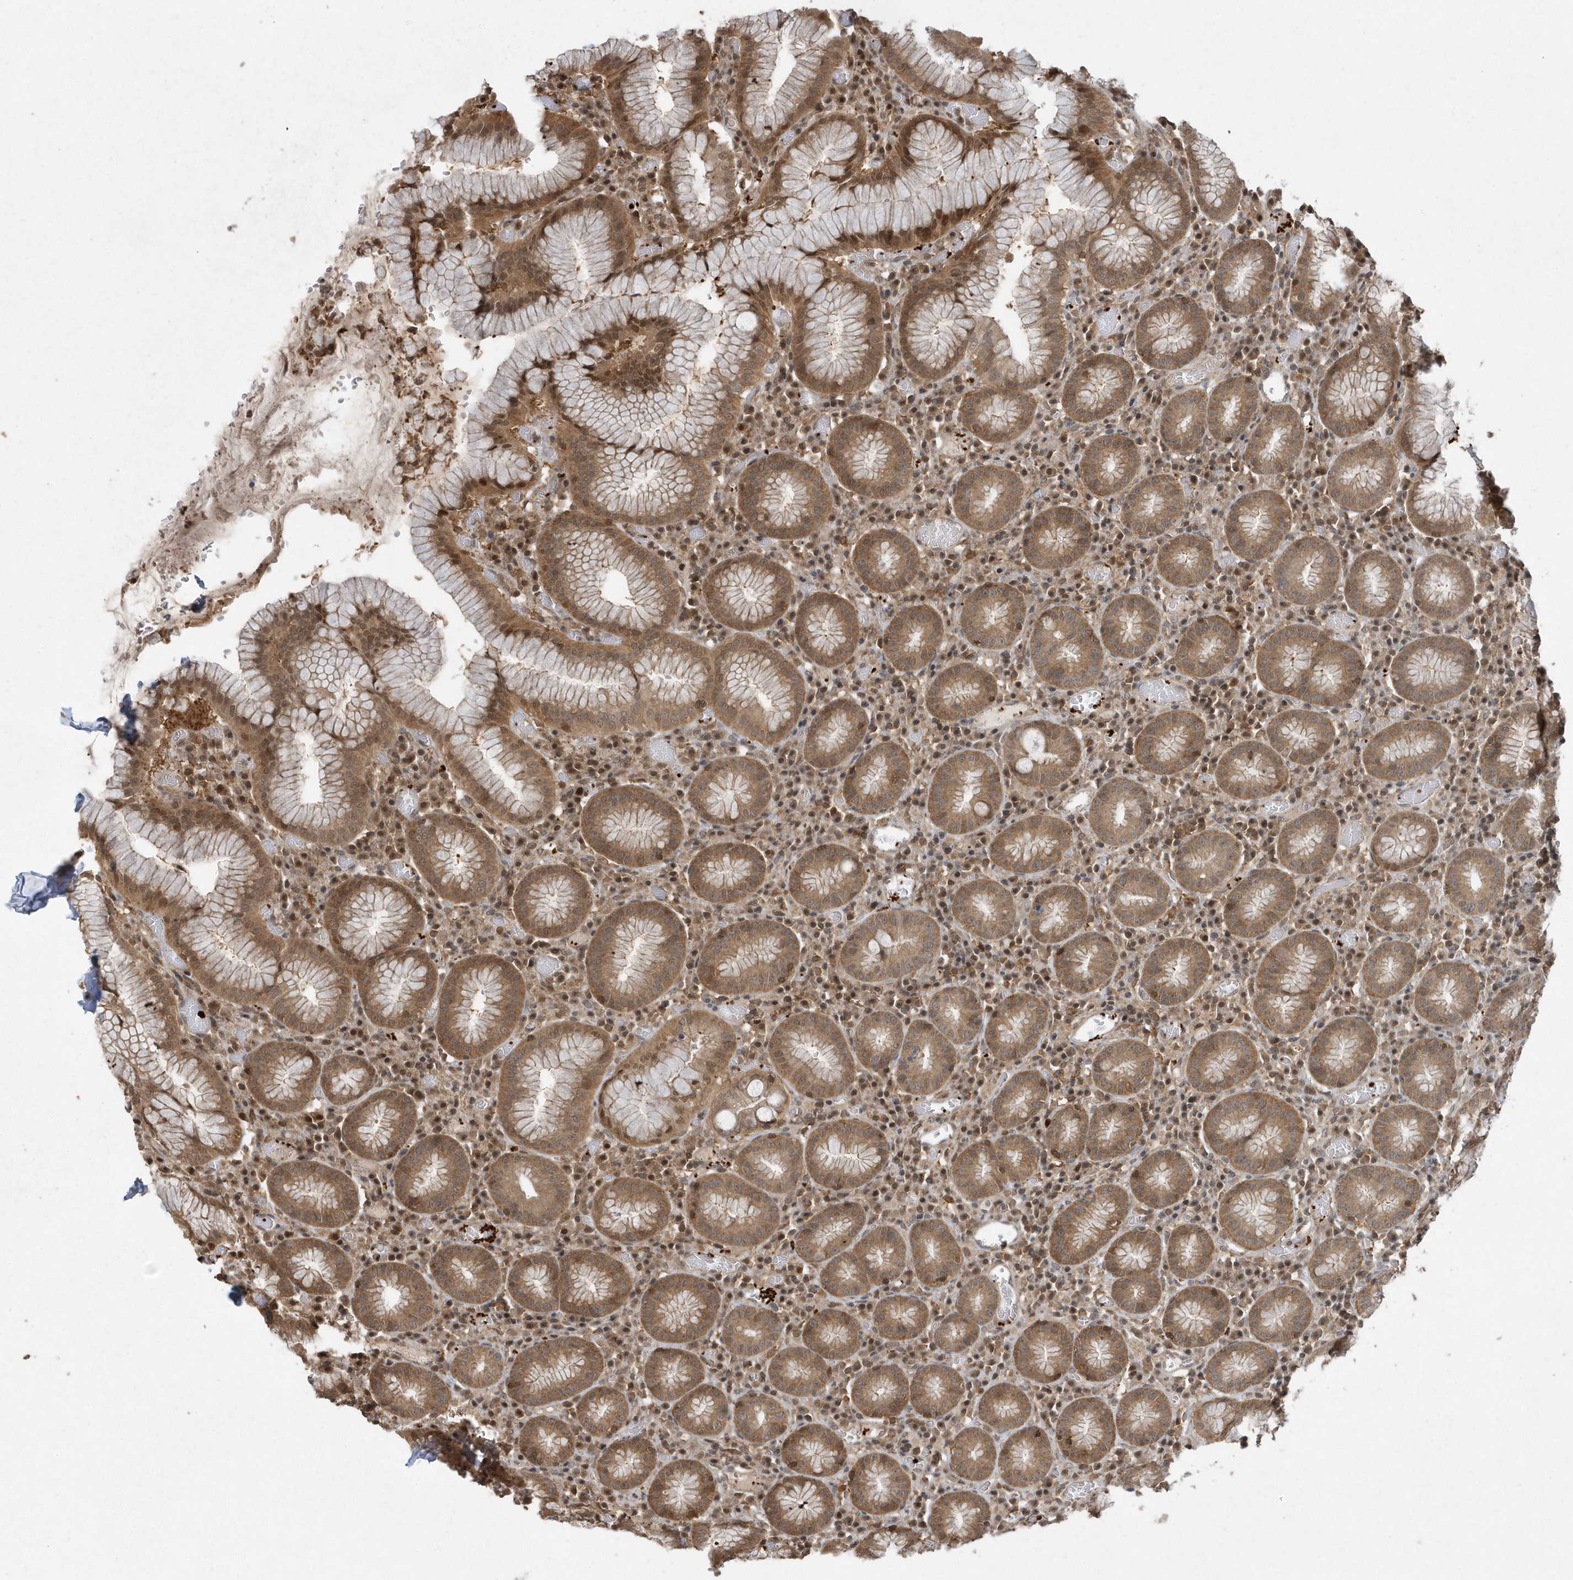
{"staining": {"intensity": "moderate", "quantity": ">75%", "location": "cytoplasmic/membranous,nuclear"}, "tissue": "stomach", "cell_type": "Glandular cells", "image_type": "normal", "snomed": [{"axis": "morphology", "description": "Normal tissue, NOS"}, {"axis": "topography", "description": "Stomach"}], "caption": "Glandular cells display moderate cytoplasmic/membranous,nuclear positivity in about >75% of cells in unremarkable stomach.", "gene": "ACYP1", "patient": {"sex": "male", "age": 55}}